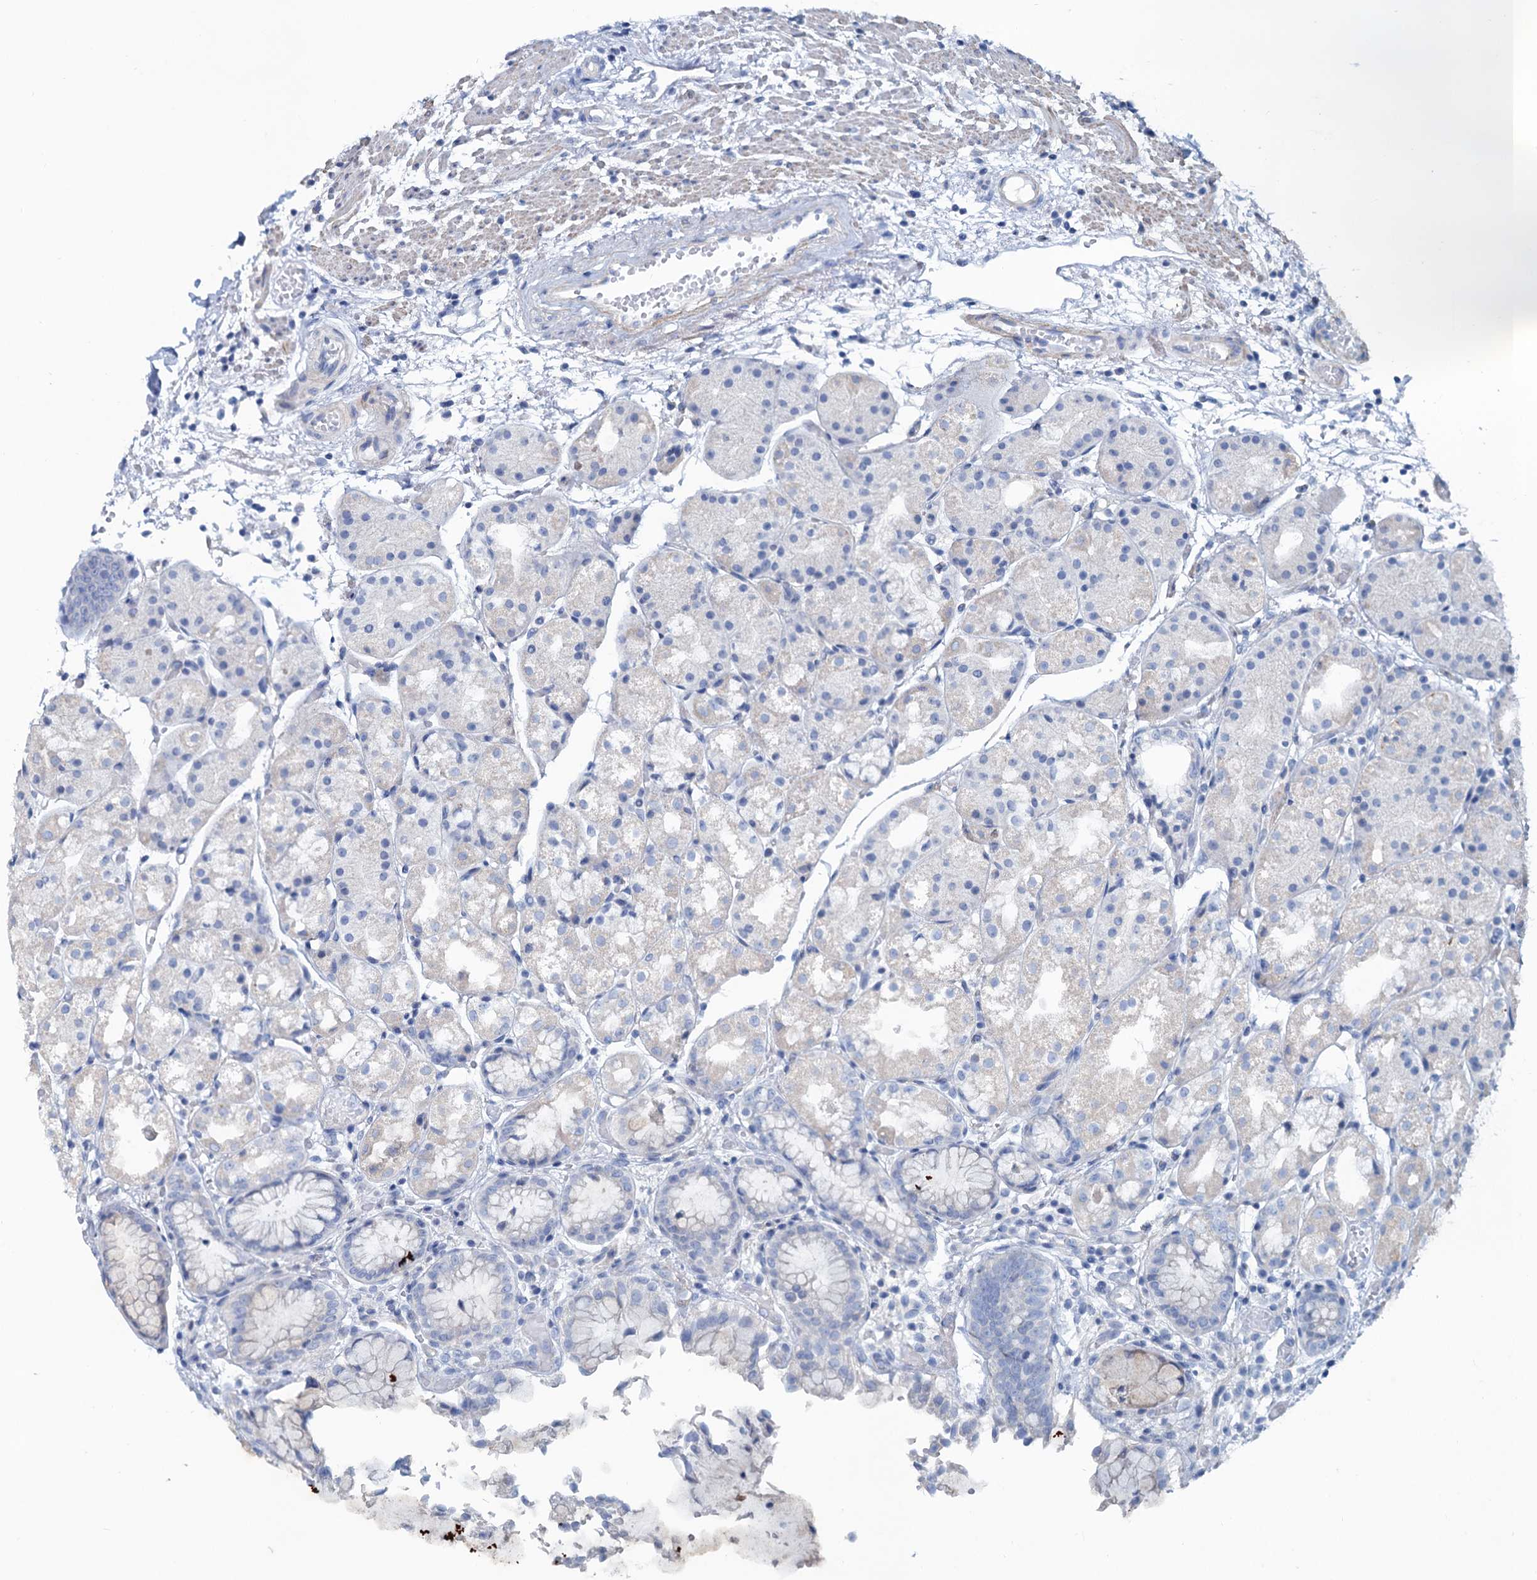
{"staining": {"intensity": "negative", "quantity": "none", "location": "none"}, "tissue": "stomach", "cell_type": "Glandular cells", "image_type": "normal", "snomed": [{"axis": "morphology", "description": "Normal tissue, NOS"}, {"axis": "topography", "description": "Stomach, upper"}], "caption": "Immunohistochemical staining of benign stomach displays no significant positivity in glandular cells.", "gene": "SLC1A3", "patient": {"sex": "male", "age": 72}}